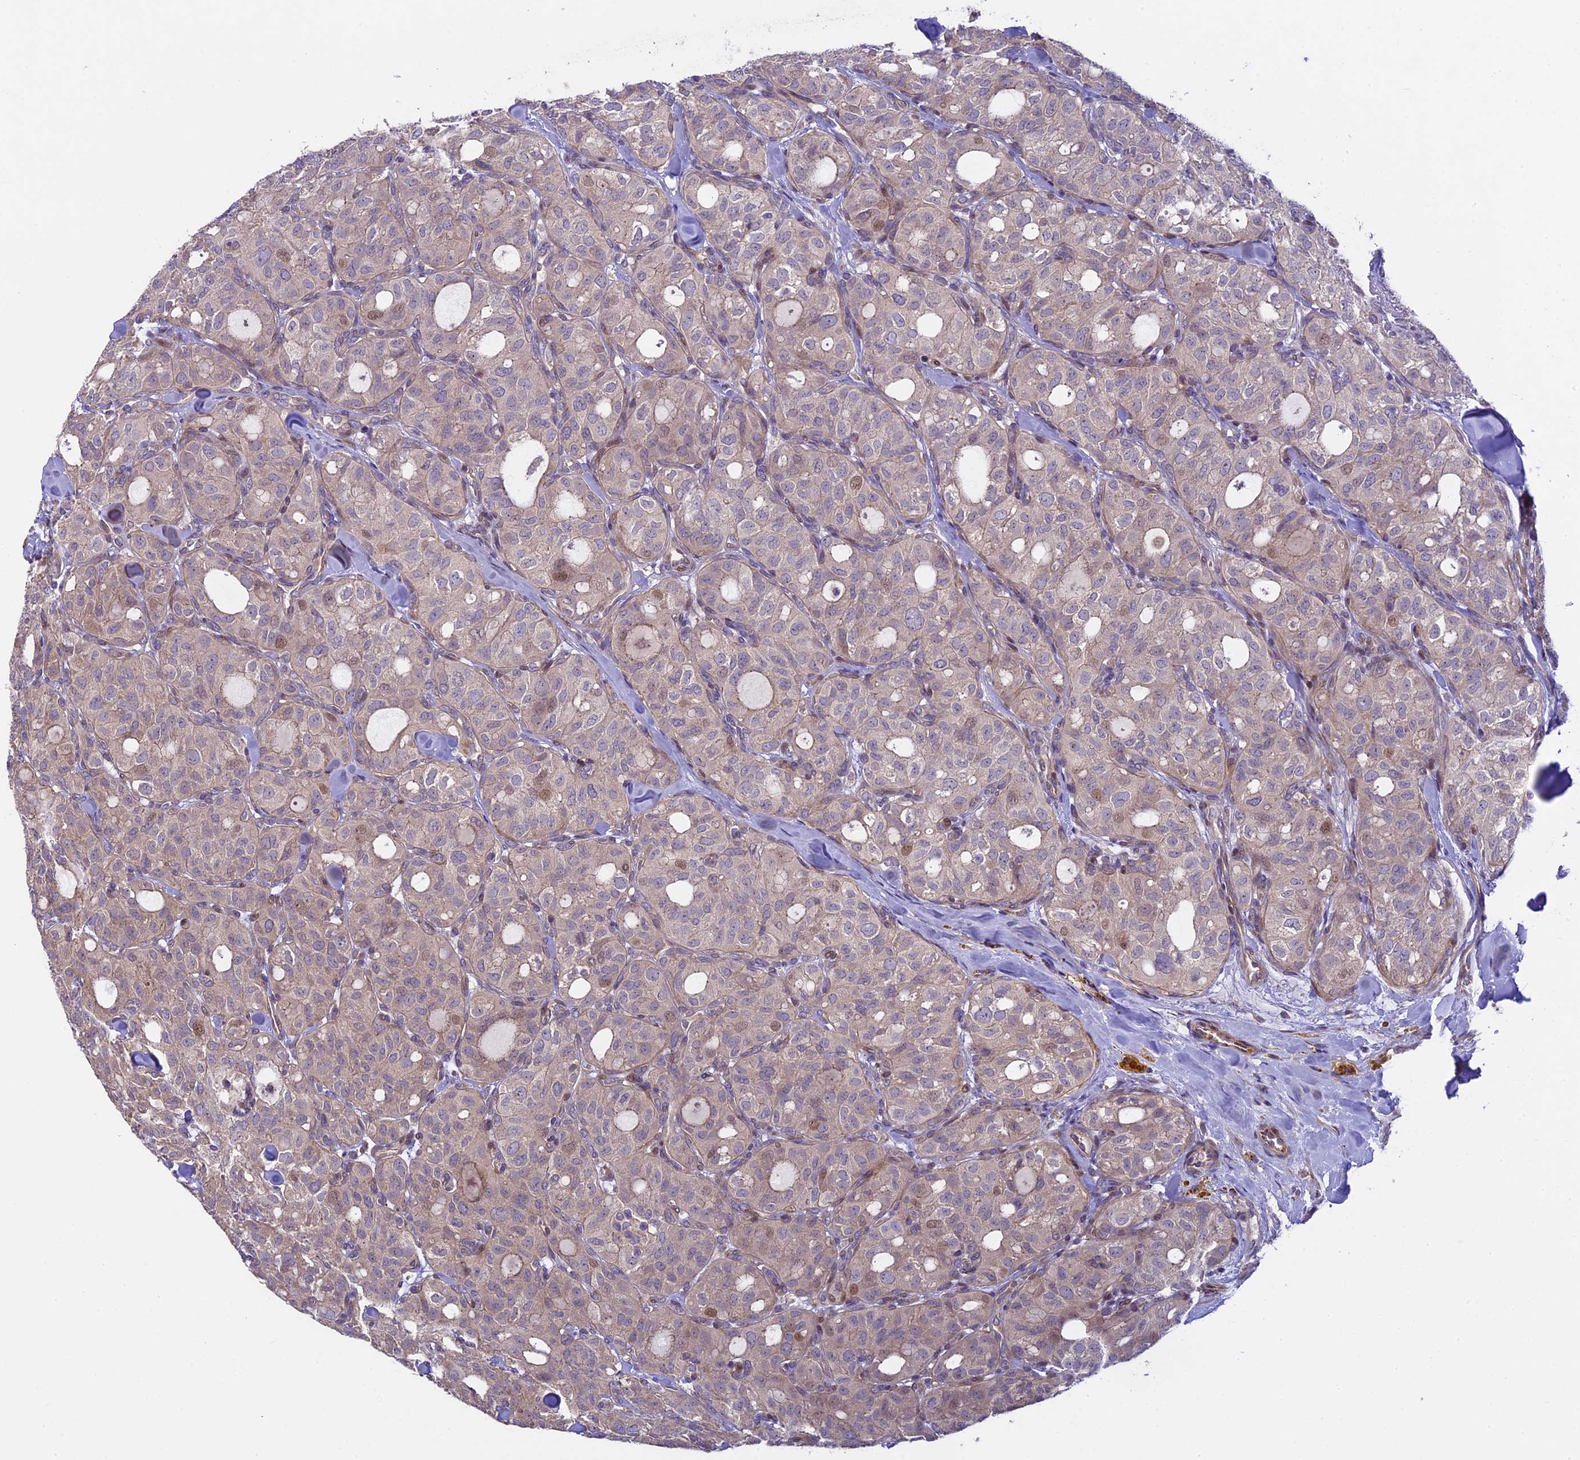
{"staining": {"intensity": "moderate", "quantity": "<25%", "location": "nuclear"}, "tissue": "thyroid cancer", "cell_type": "Tumor cells", "image_type": "cancer", "snomed": [{"axis": "morphology", "description": "Follicular adenoma carcinoma, NOS"}, {"axis": "topography", "description": "Thyroid gland"}], "caption": "Protein analysis of thyroid follicular adenoma carcinoma tissue exhibits moderate nuclear positivity in about <25% of tumor cells. The staining was performed using DAB (3,3'-diaminobenzidine), with brown indicating positive protein expression. Nuclei are stained blue with hematoxylin.", "gene": "SPIRE1", "patient": {"sex": "male", "age": 75}}